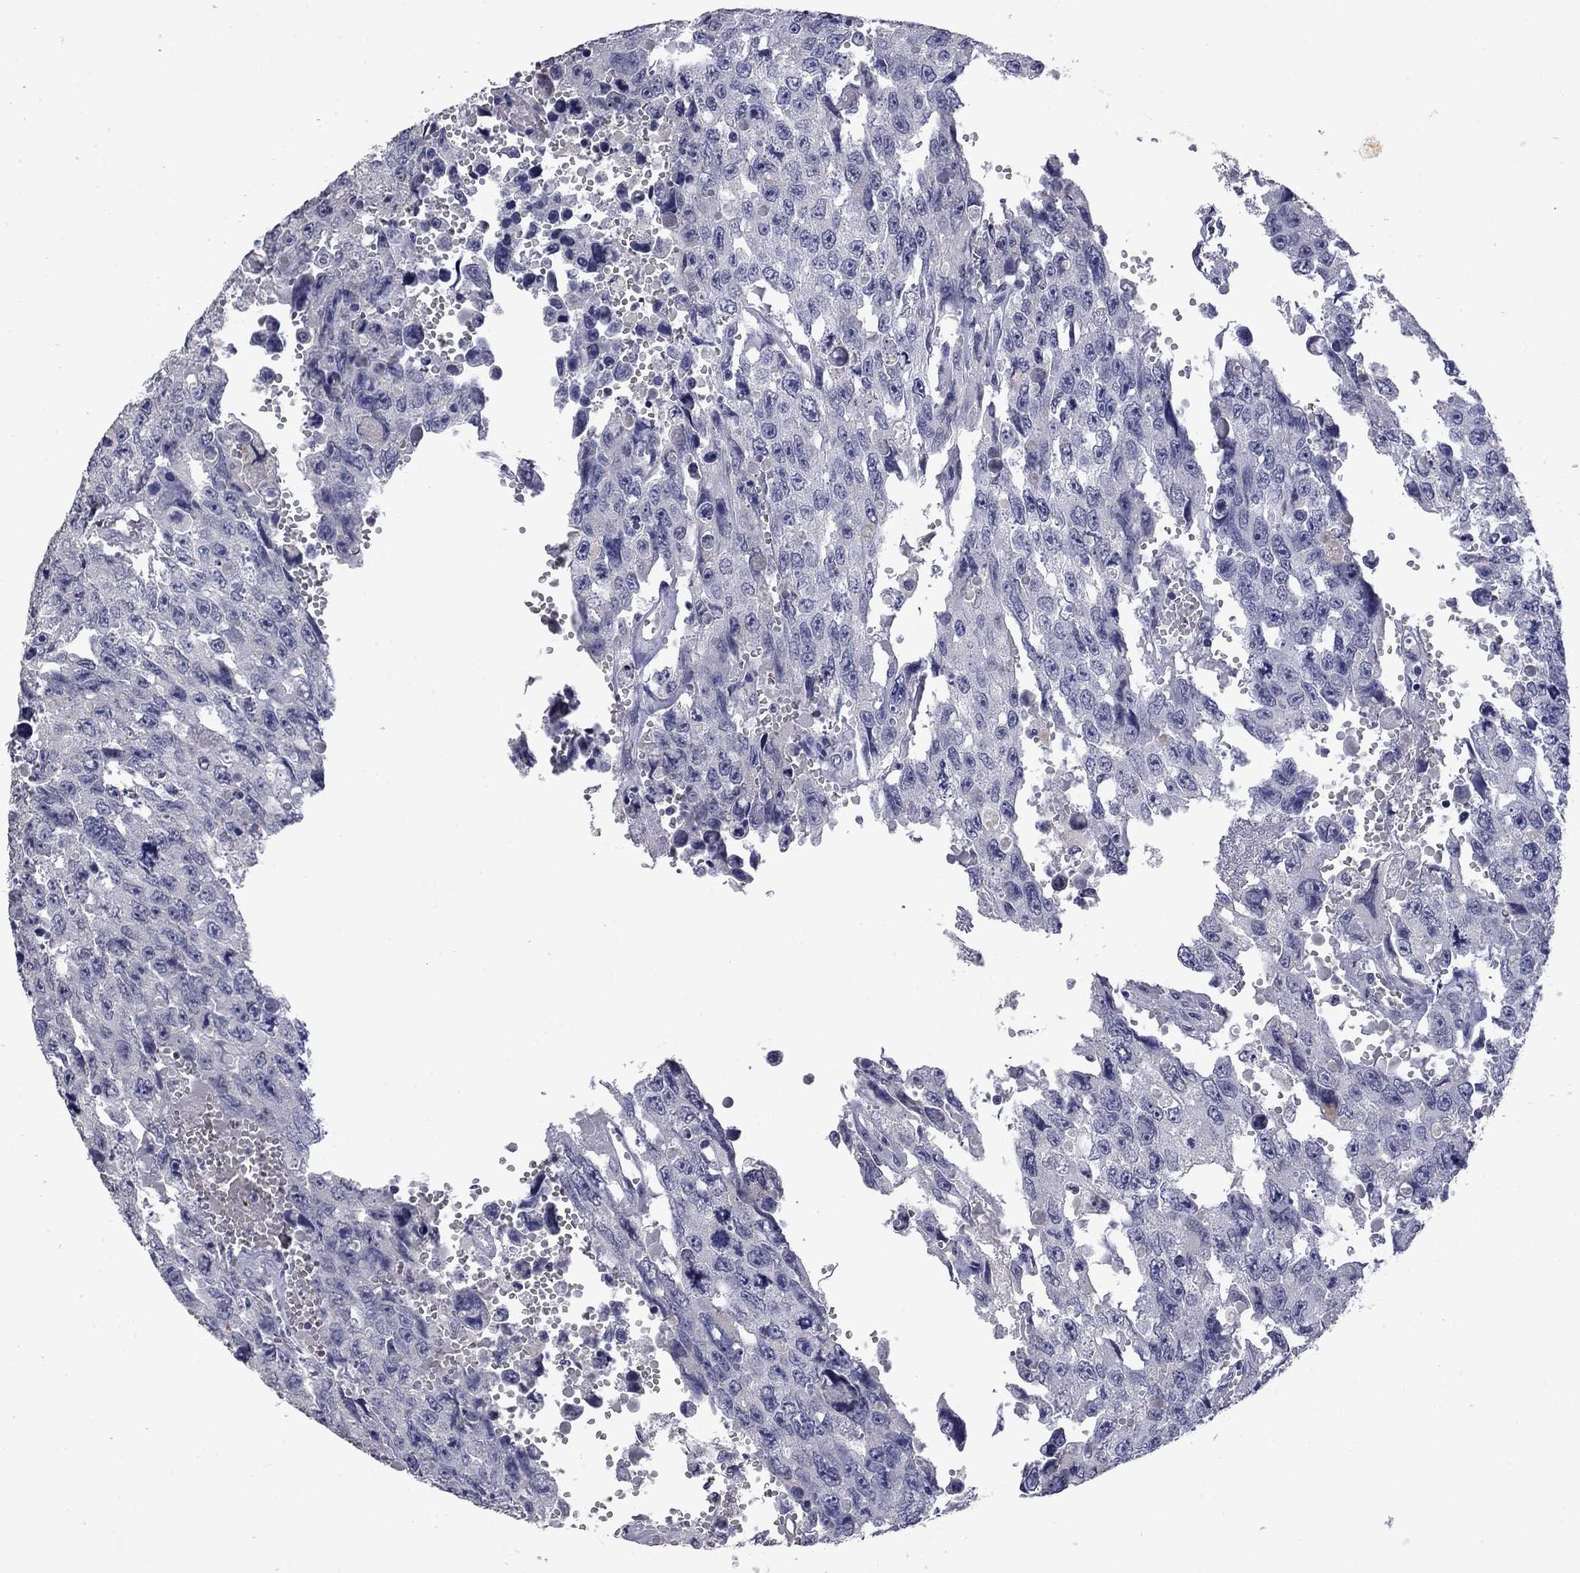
{"staining": {"intensity": "negative", "quantity": "none", "location": "none"}, "tissue": "testis cancer", "cell_type": "Tumor cells", "image_type": "cancer", "snomed": [{"axis": "morphology", "description": "Seminoma, NOS"}, {"axis": "topography", "description": "Testis"}], "caption": "Tumor cells are negative for brown protein staining in testis cancer (seminoma). (IHC, brightfield microscopy, high magnification).", "gene": "SLC51A", "patient": {"sex": "male", "age": 26}}